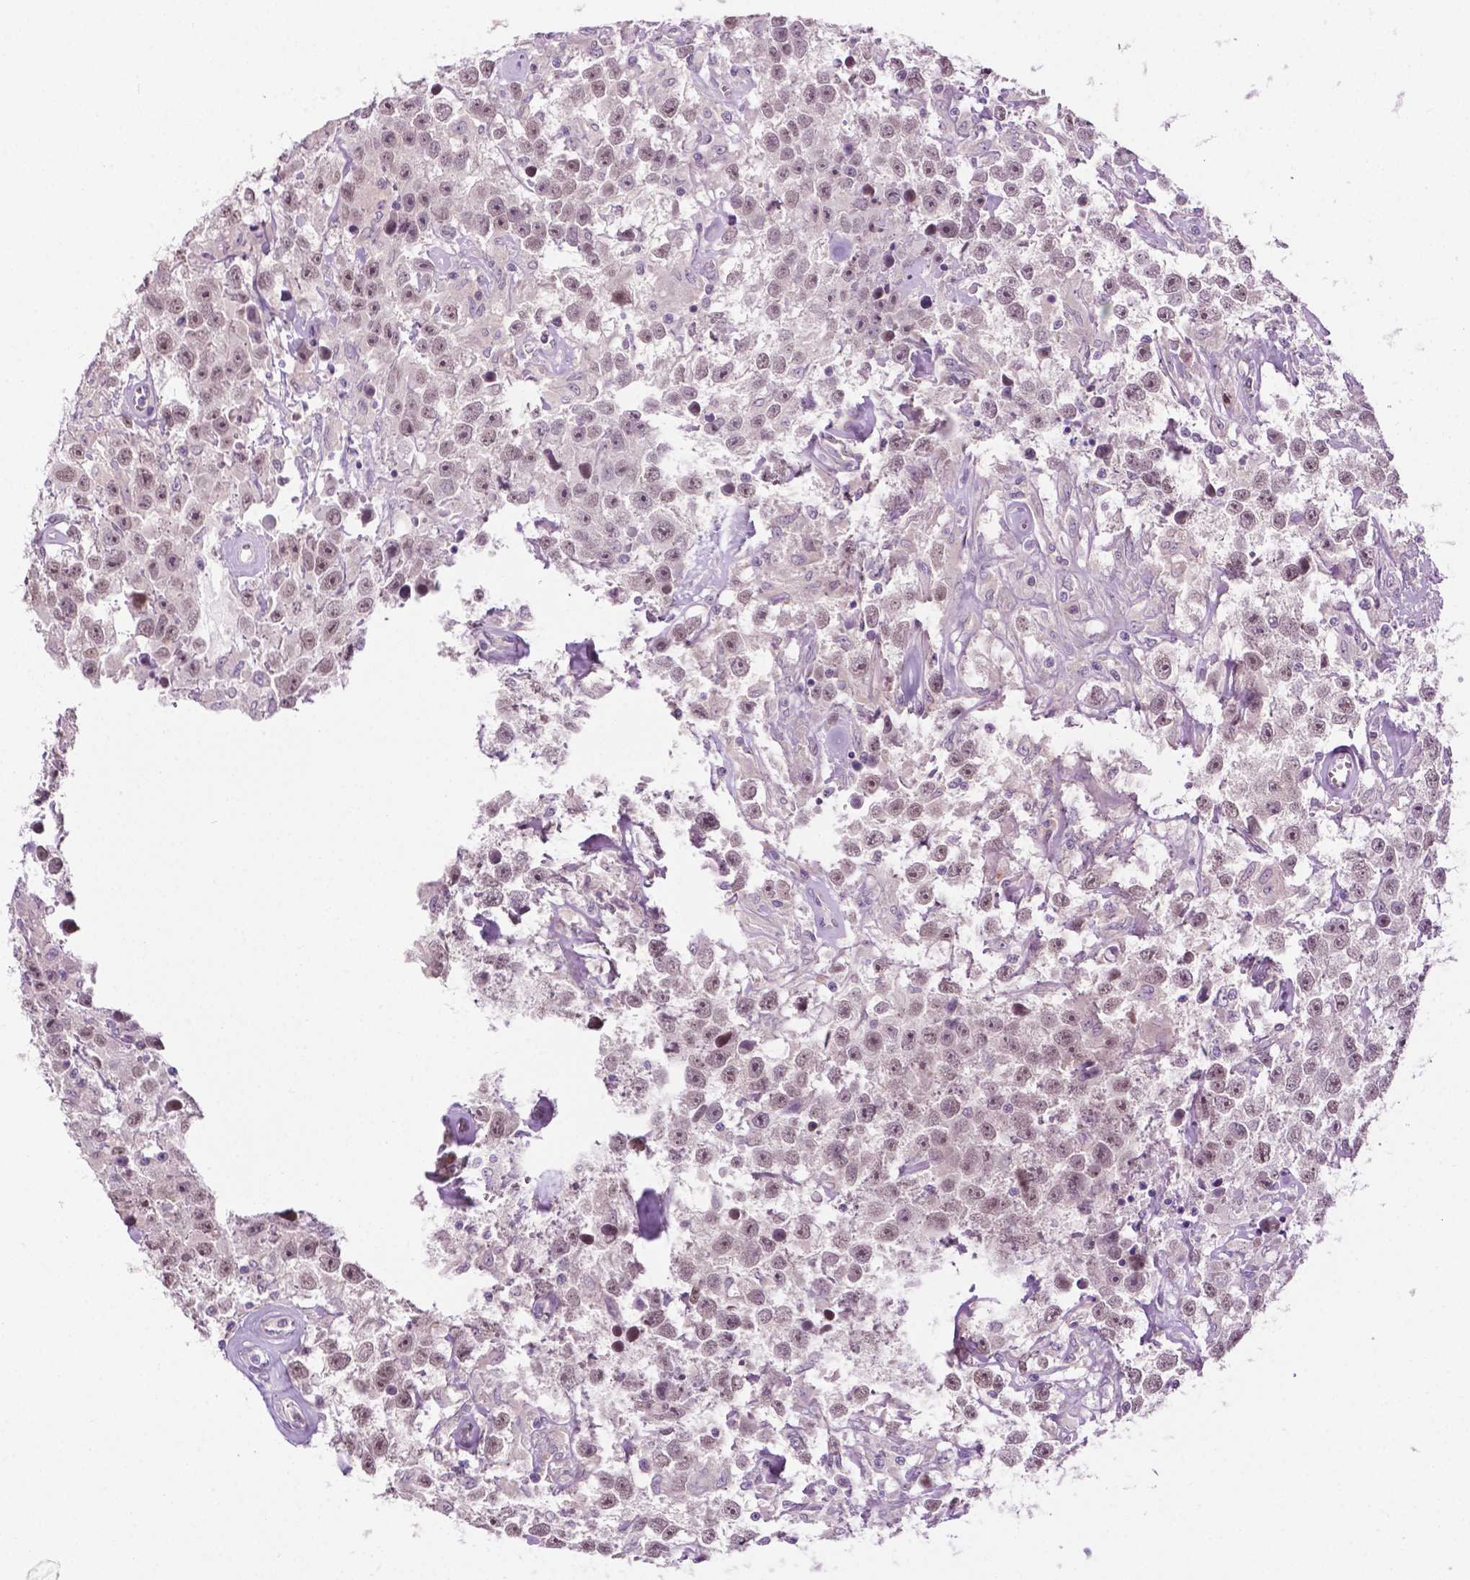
{"staining": {"intensity": "weak", "quantity": "25%-75%", "location": "nuclear"}, "tissue": "testis cancer", "cell_type": "Tumor cells", "image_type": "cancer", "snomed": [{"axis": "morphology", "description": "Seminoma, NOS"}, {"axis": "topography", "description": "Testis"}], "caption": "IHC staining of testis cancer, which exhibits low levels of weak nuclear staining in about 25%-75% of tumor cells indicating weak nuclear protein expression. The staining was performed using DAB (3,3'-diaminobenzidine) (brown) for protein detection and nuclei were counterstained in hematoxylin (blue).", "gene": "DENND4A", "patient": {"sex": "male", "age": 43}}